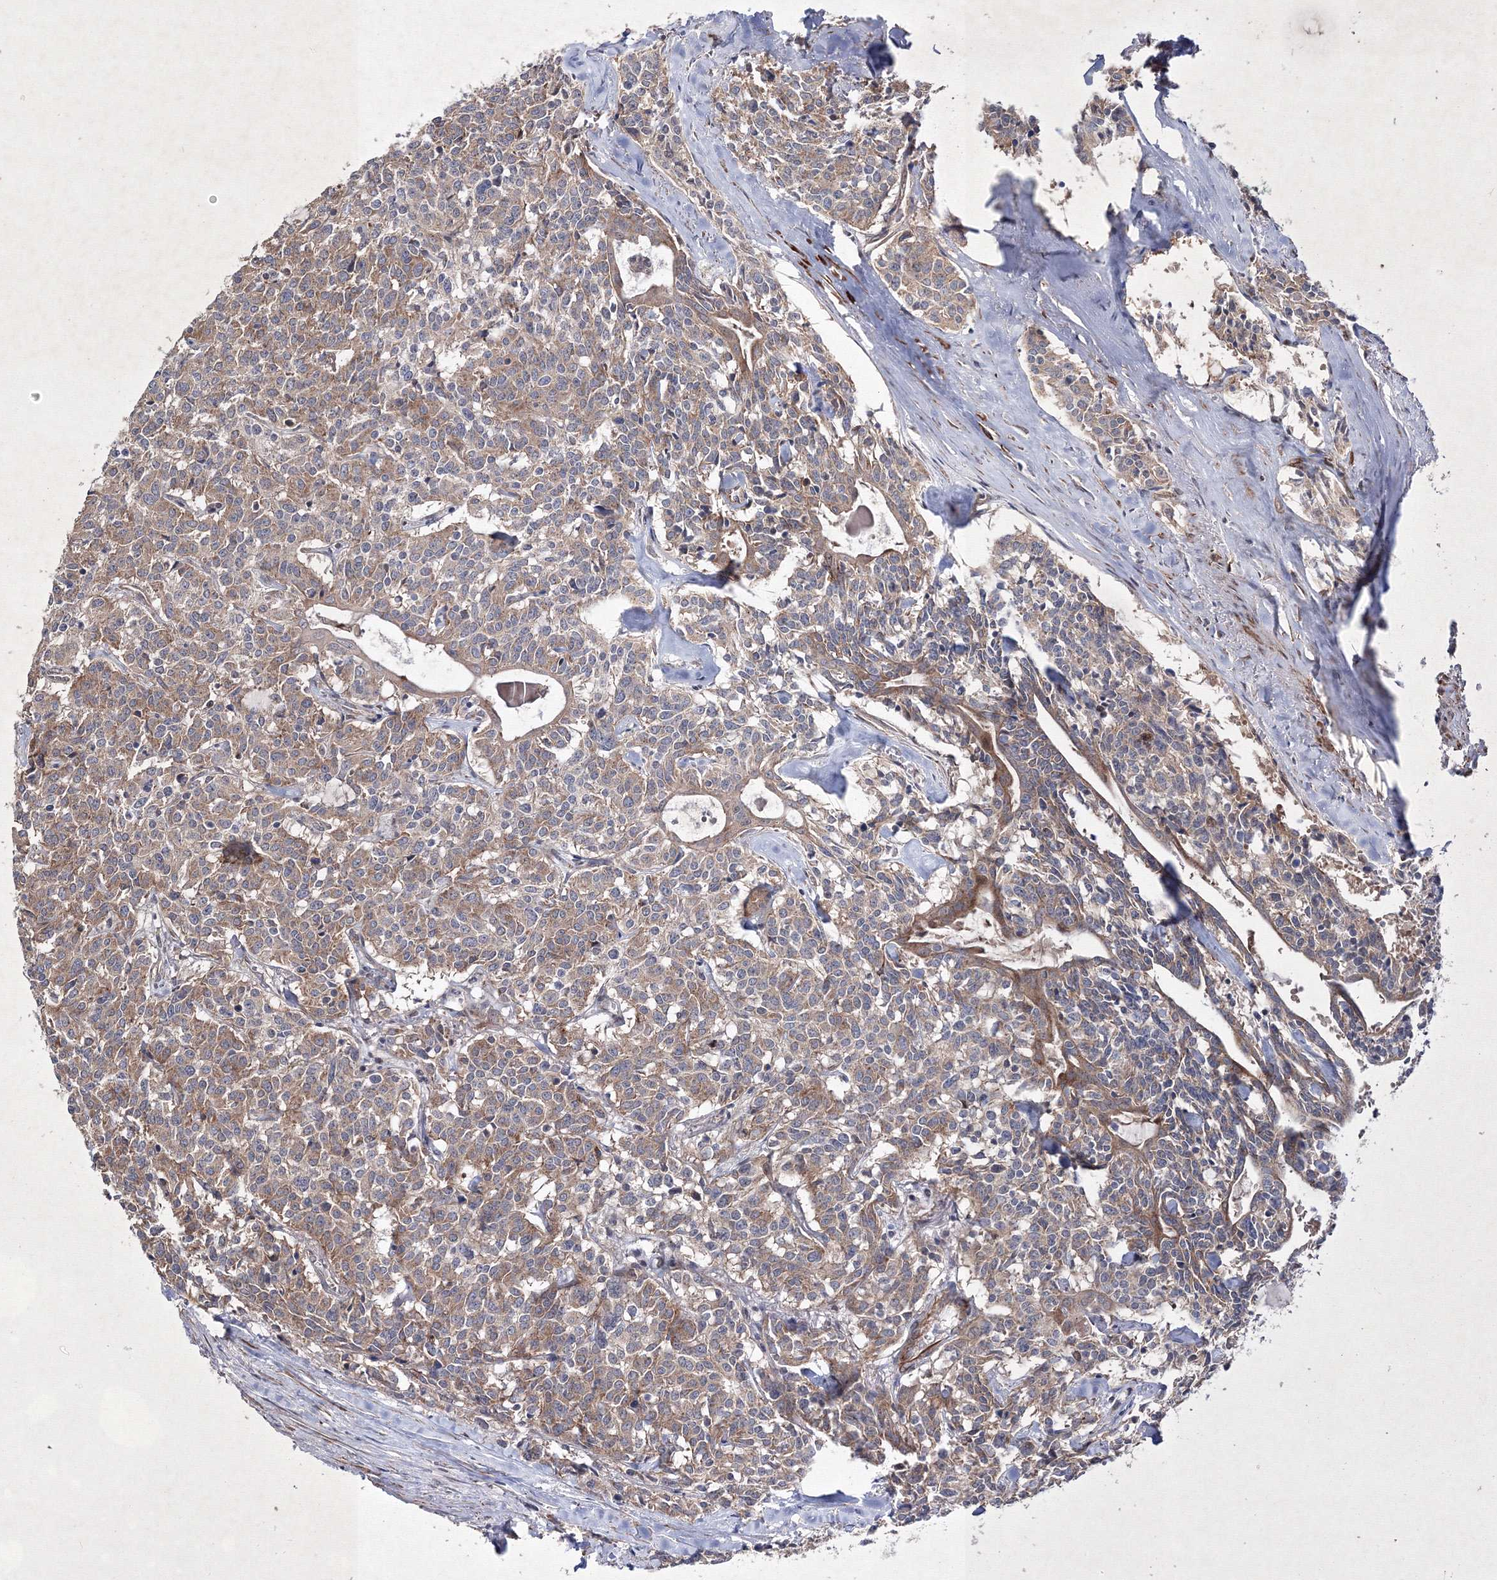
{"staining": {"intensity": "moderate", "quantity": ">75%", "location": "cytoplasmic/membranous"}, "tissue": "carcinoid", "cell_type": "Tumor cells", "image_type": "cancer", "snomed": [{"axis": "morphology", "description": "Carcinoid, malignant, NOS"}, {"axis": "topography", "description": "Lung"}], "caption": "Protein analysis of carcinoid (malignant) tissue demonstrates moderate cytoplasmic/membranous staining in about >75% of tumor cells.", "gene": "GFM1", "patient": {"sex": "female", "age": 46}}